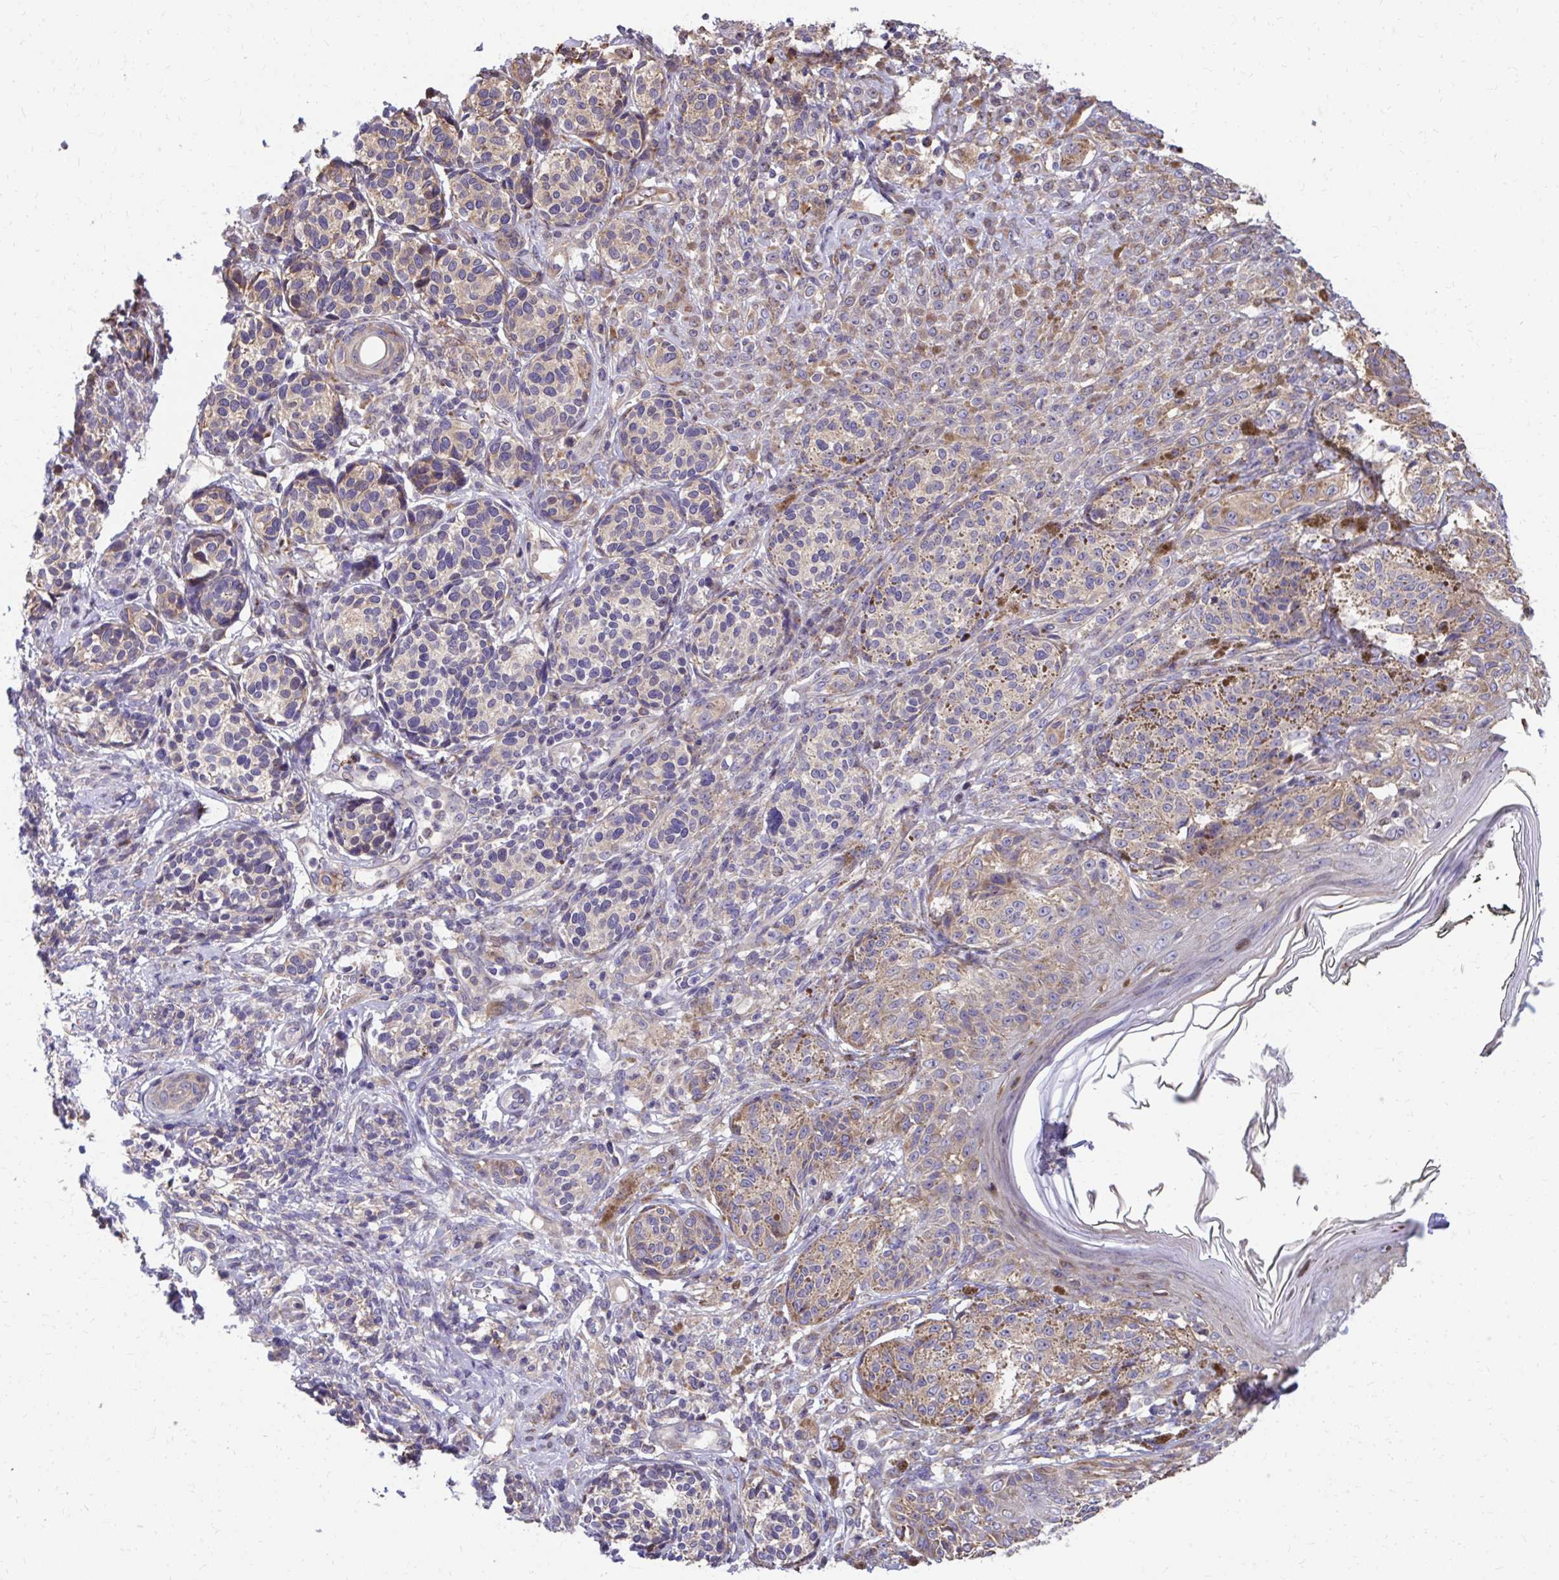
{"staining": {"intensity": "moderate", "quantity": "<25%", "location": "cytoplasmic/membranous"}, "tissue": "melanoma", "cell_type": "Tumor cells", "image_type": "cancer", "snomed": [{"axis": "morphology", "description": "Malignant melanoma, NOS"}, {"axis": "topography", "description": "Skin"}], "caption": "Immunohistochemistry (DAB (3,3'-diaminobenzidine)) staining of human melanoma shows moderate cytoplasmic/membranous protein expression in about <25% of tumor cells.", "gene": "ZNF778", "patient": {"sex": "male", "age": 42}}